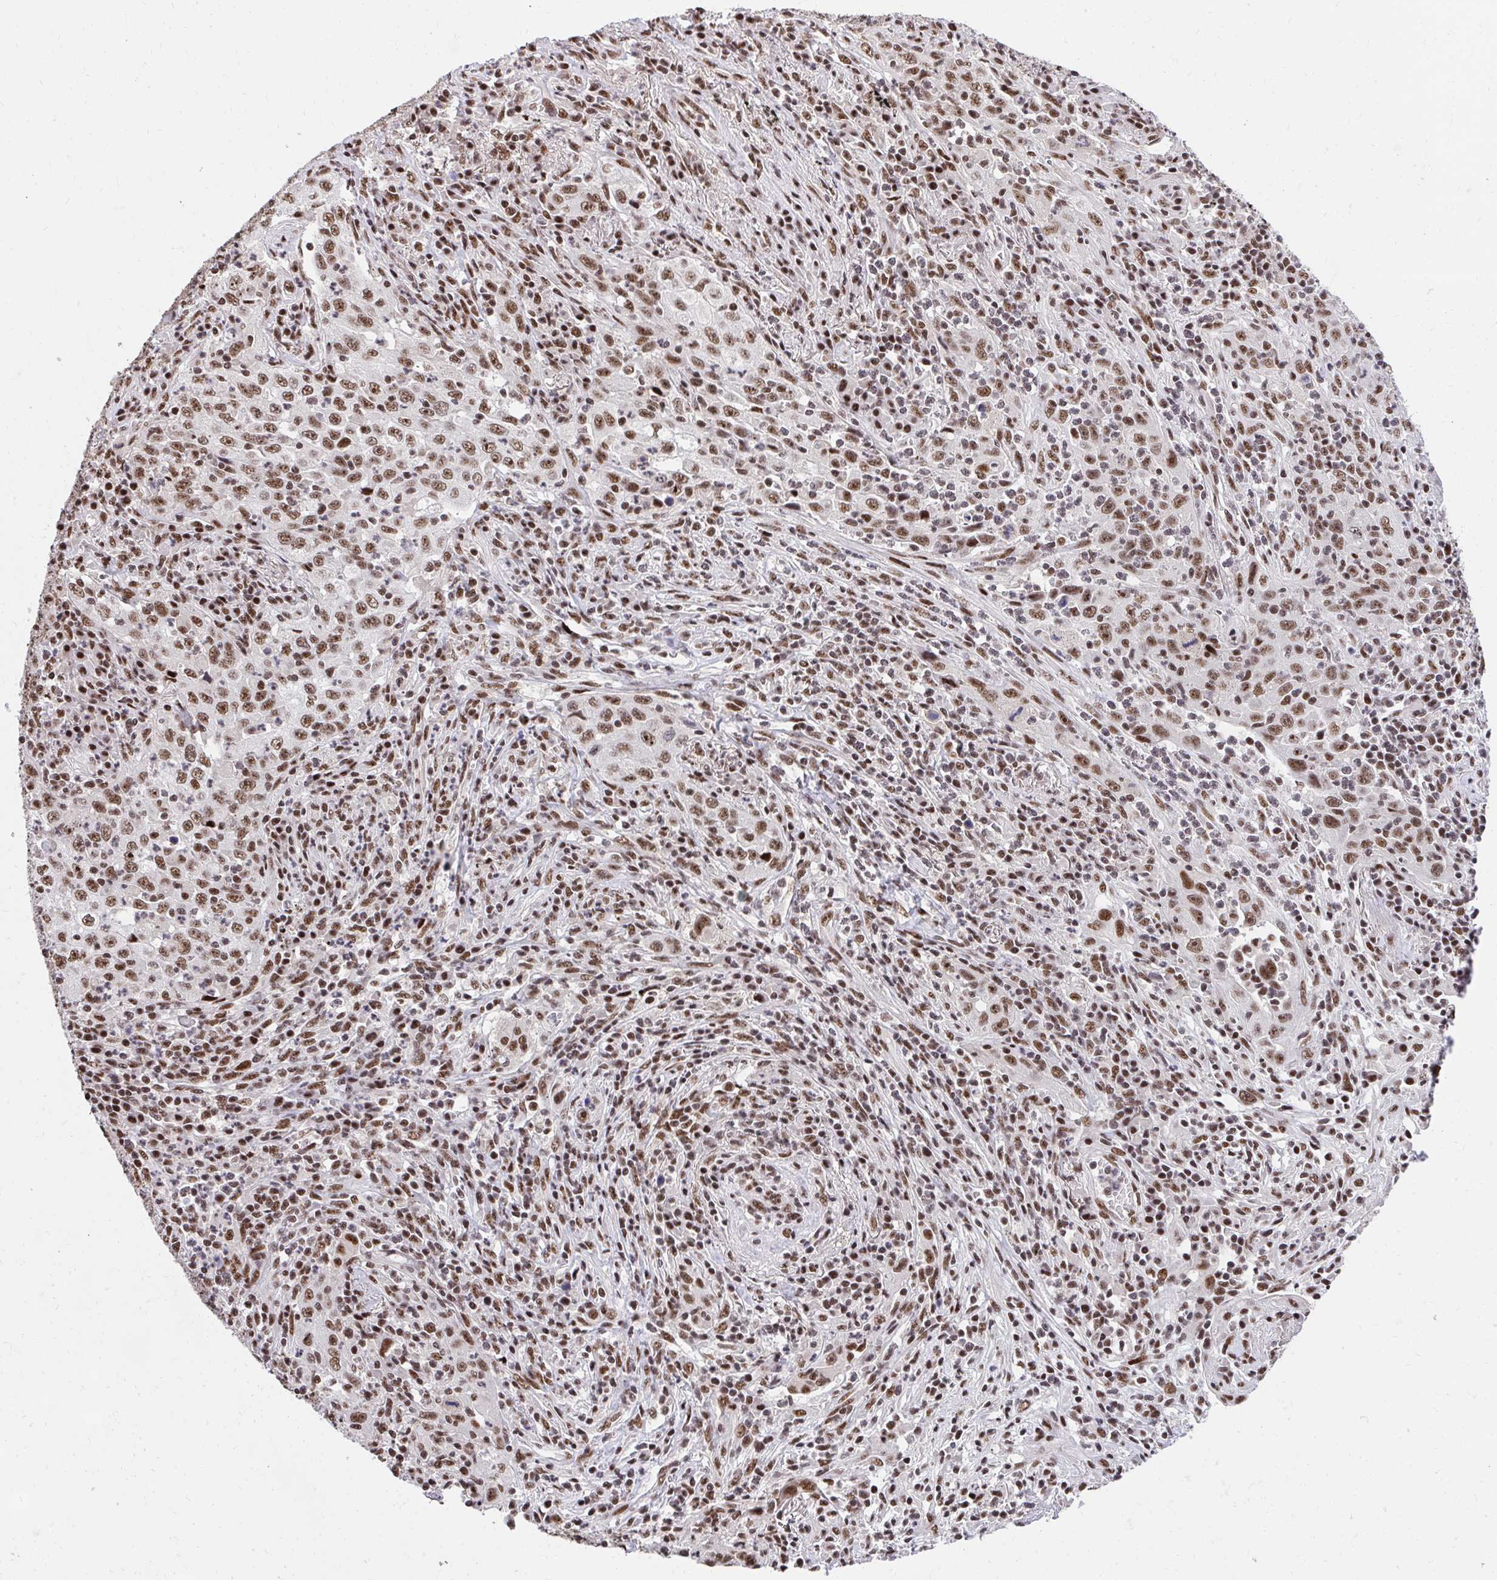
{"staining": {"intensity": "moderate", "quantity": ">75%", "location": "nuclear"}, "tissue": "lung cancer", "cell_type": "Tumor cells", "image_type": "cancer", "snomed": [{"axis": "morphology", "description": "Squamous cell carcinoma, NOS"}, {"axis": "topography", "description": "Lung"}], "caption": "Immunohistochemistry (DAB (3,3'-diaminobenzidine)) staining of human squamous cell carcinoma (lung) demonstrates moderate nuclear protein positivity in approximately >75% of tumor cells.", "gene": "SYNE4", "patient": {"sex": "male", "age": 71}}